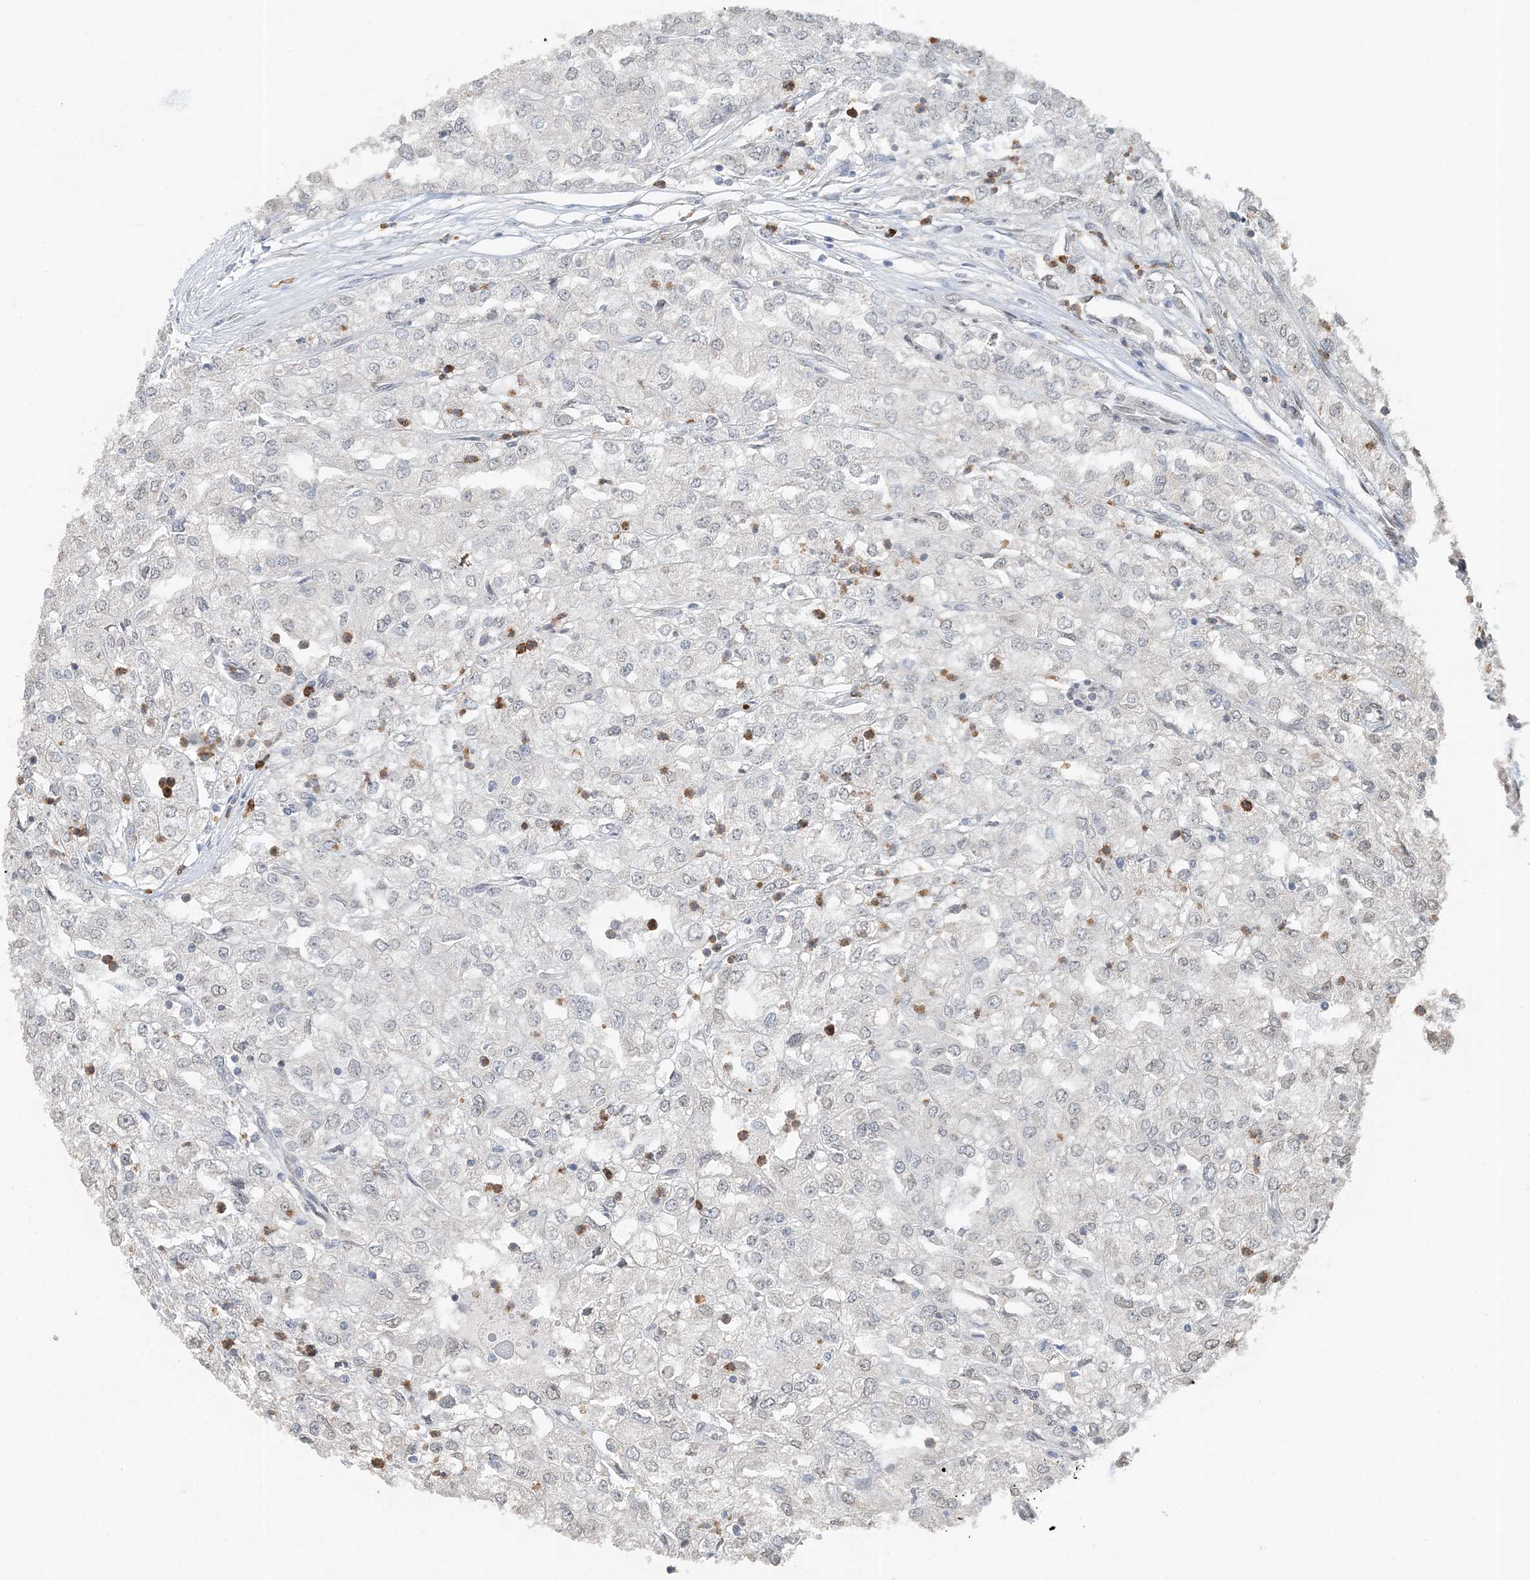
{"staining": {"intensity": "negative", "quantity": "none", "location": "none"}, "tissue": "renal cancer", "cell_type": "Tumor cells", "image_type": "cancer", "snomed": [{"axis": "morphology", "description": "Adenocarcinoma, NOS"}, {"axis": "topography", "description": "Kidney"}], "caption": "IHC image of adenocarcinoma (renal) stained for a protein (brown), which shows no positivity in tumor cells.", "gene": "FAM110A", "patient": {"sex": "female", "age": 54}}